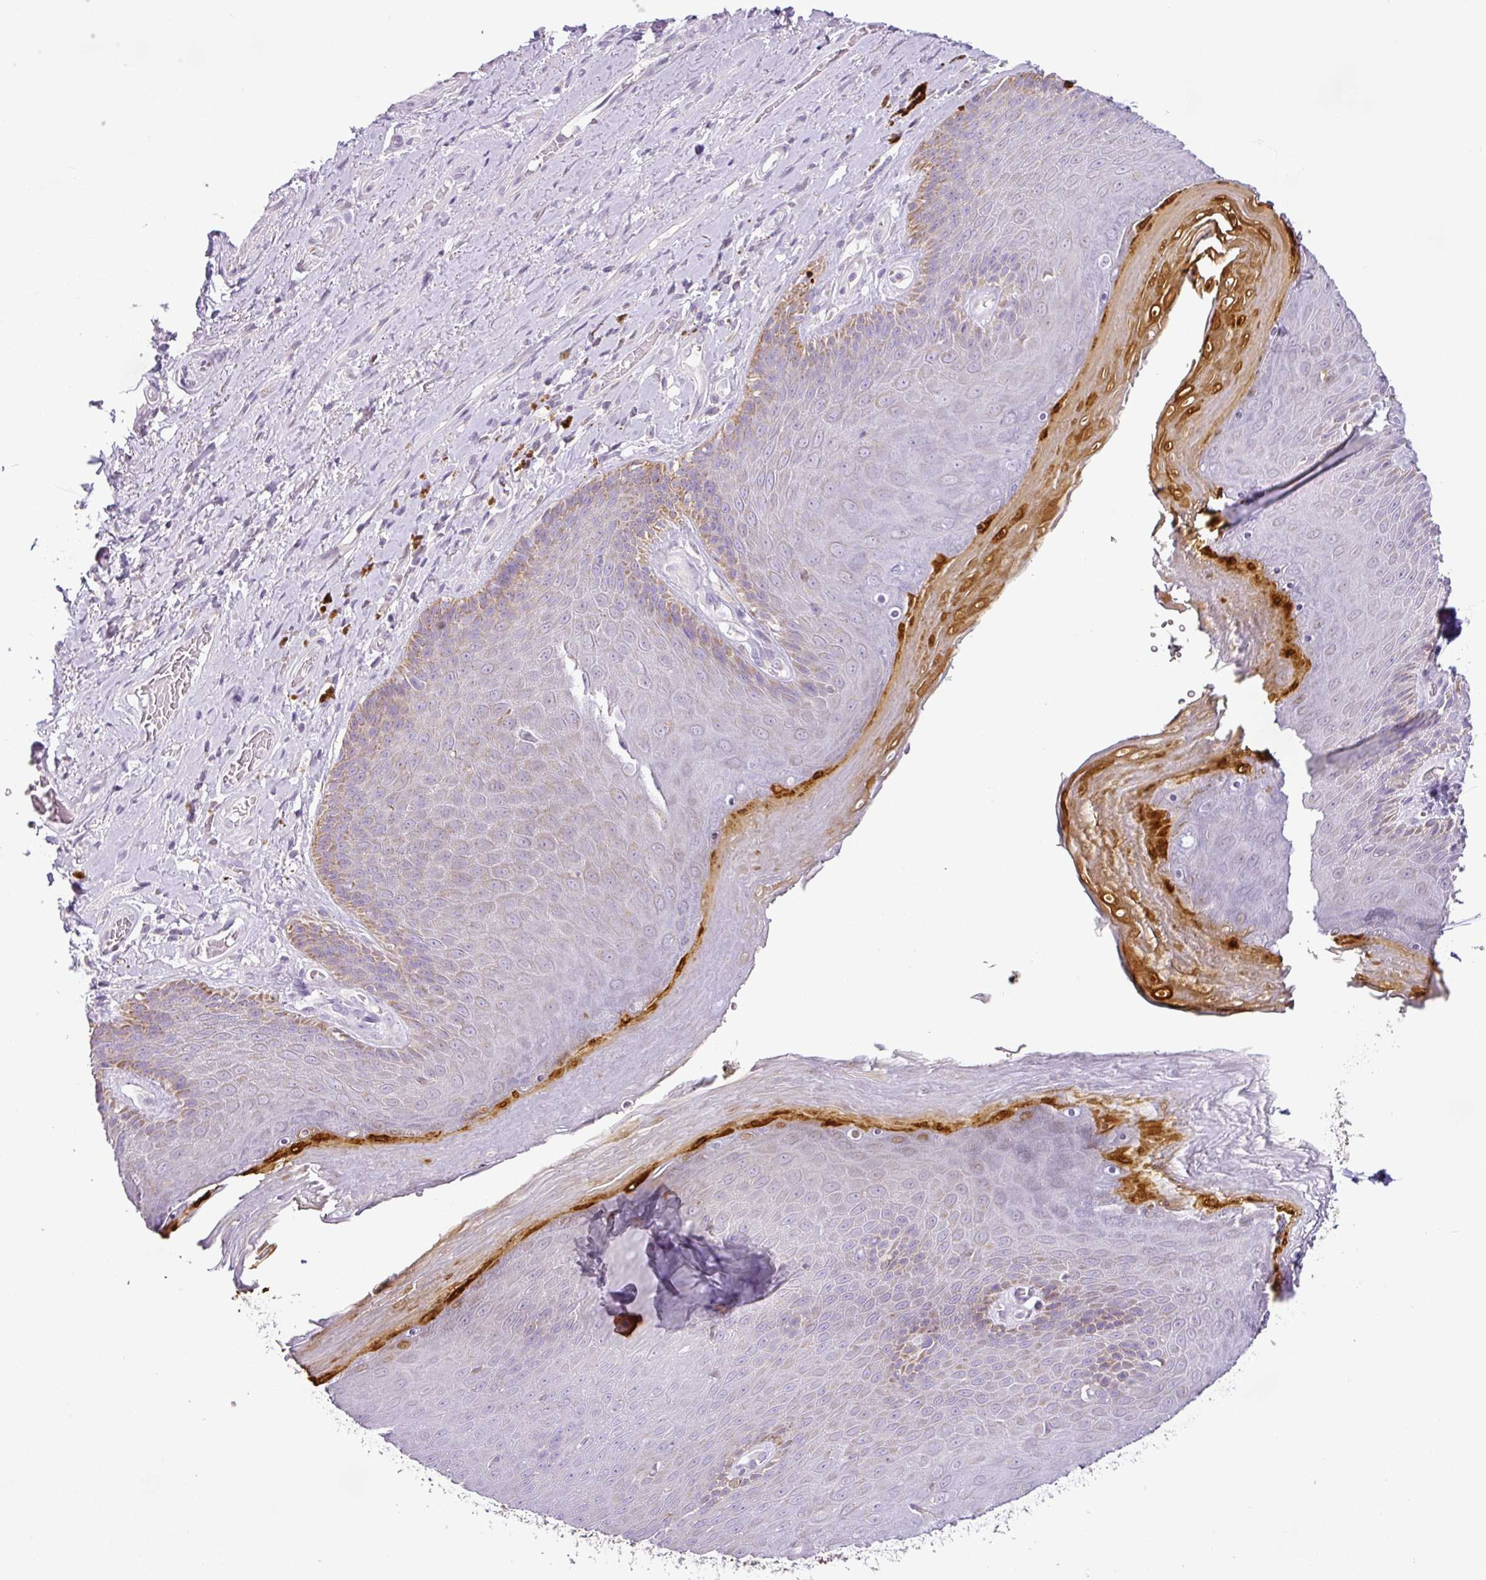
{"staining": {"intensity": "moderate", "quantity": "<25%", "location": "cytoplasmic/membranous"}, "tissue": "skin", "cell_type": "Epidermal cells", "image_type": "normal", "snomed": [{"axis": "morphology", "description": "Normal tissue, NOS"}, {"axis": "topography", "description": "Anal"}, {"axis": "topography", "description": "Peripheral nerve tissue"}], "caption": "Immunohistochemistry (IHC) micrograph of benign skin: human skin stained using immunohistochemistry exhibits low levels of moderate protein expression localized specifically in the cytoplasmic/membranous of epidermal cells, appearing as a cytoplasmic/membranous brown color.", "gene": "HMCN2", "patient": {"sex": "male", "age": 53}}